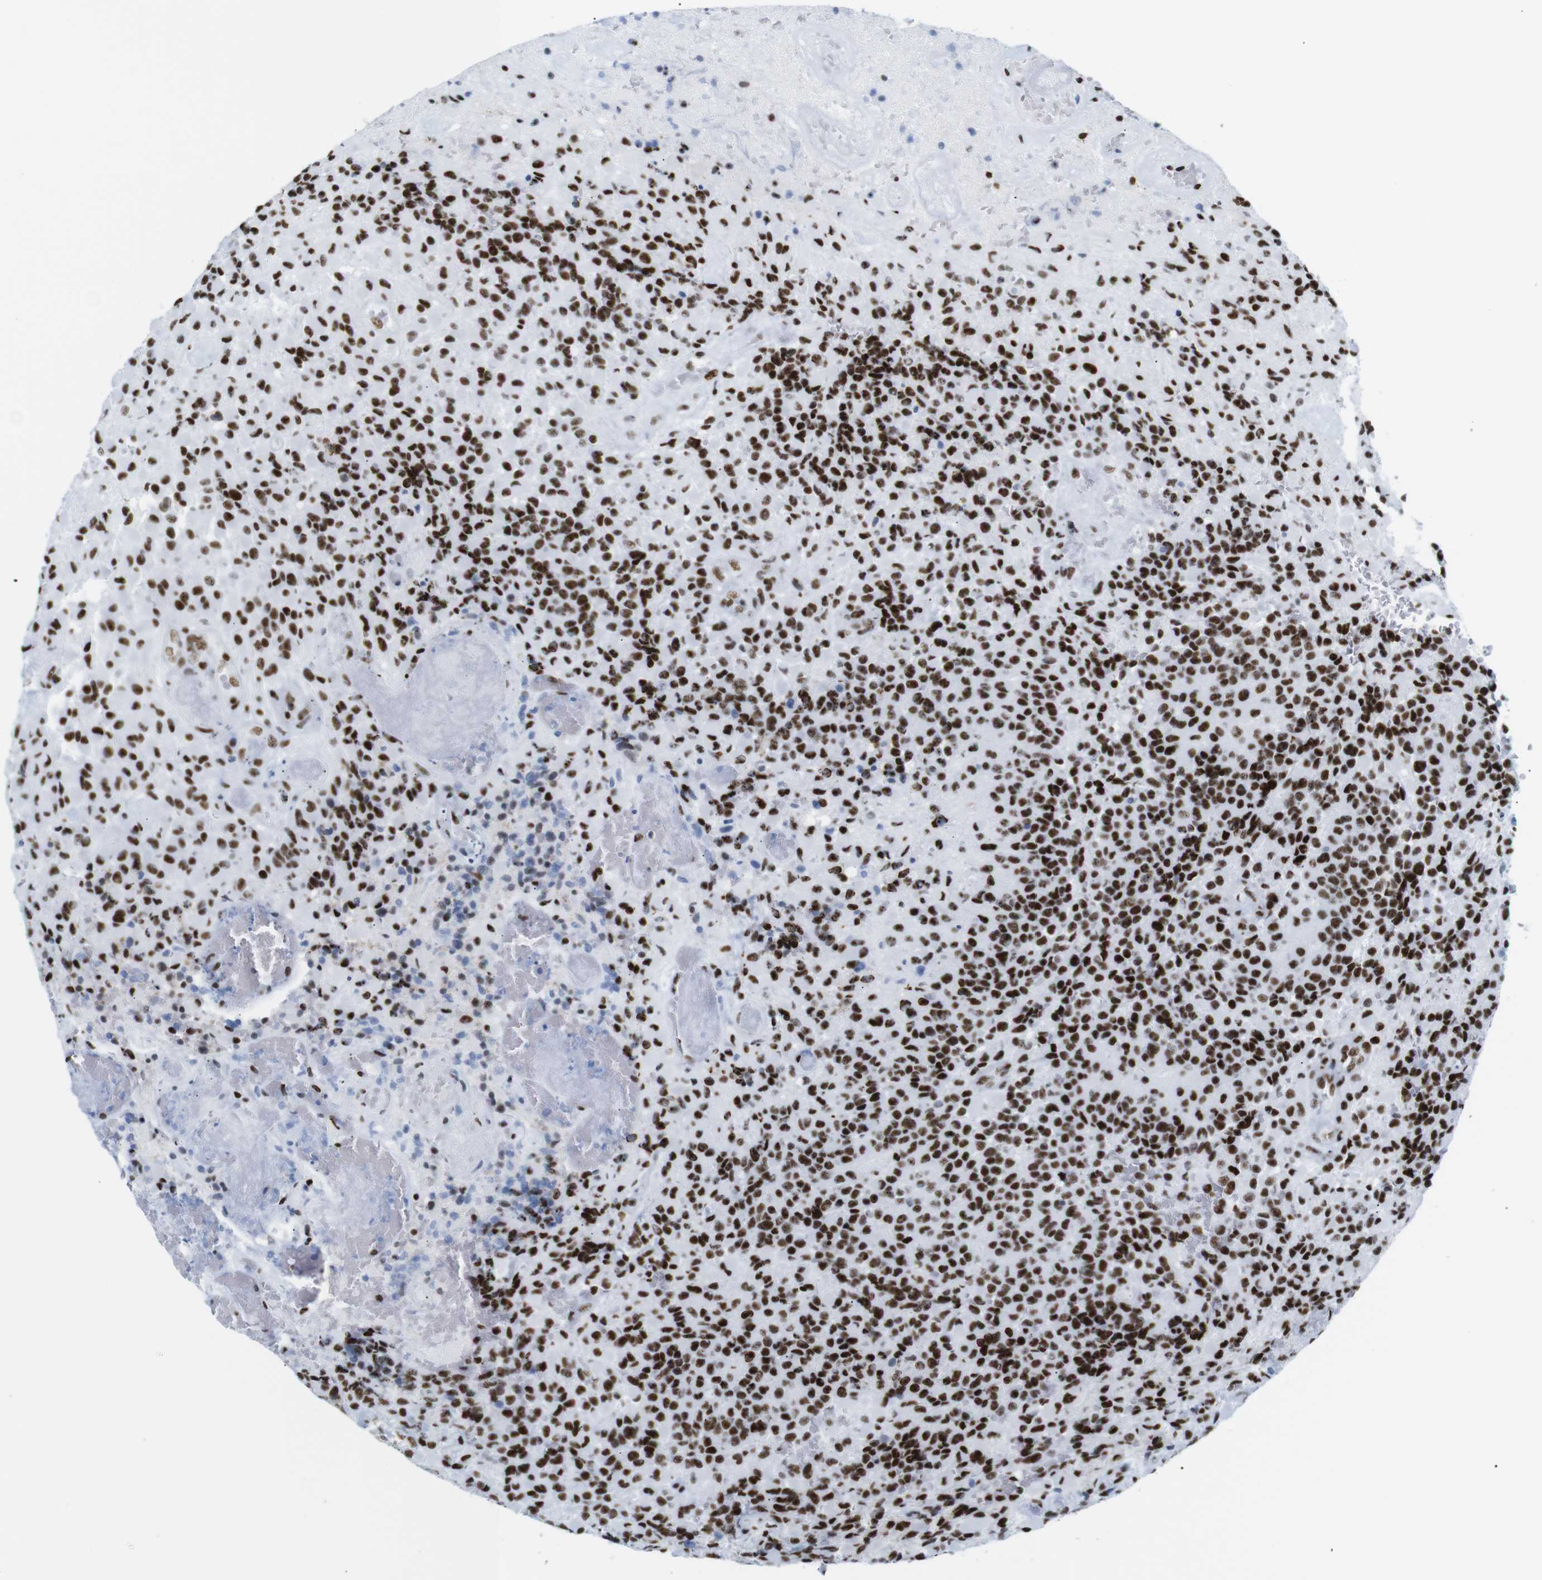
{"staining": {"intensity": "strong", "quantity": ">75%", "location": "nuclear"}, "tissue": "glioma", "cell_type": "Tumor cells", "image_type": "cancer", "snomed": [{"axis": "morphology", "description": "Glioma, malignant, High grade"}, {"axis": "topography", "description": "Brain"}], "caption": "Strong nuclear staining for a protein is seen in about >75% of tumor cells of glioma using IHC.", "gene": "TRA2B", "patient": {"sex": "male", "age": 71}}